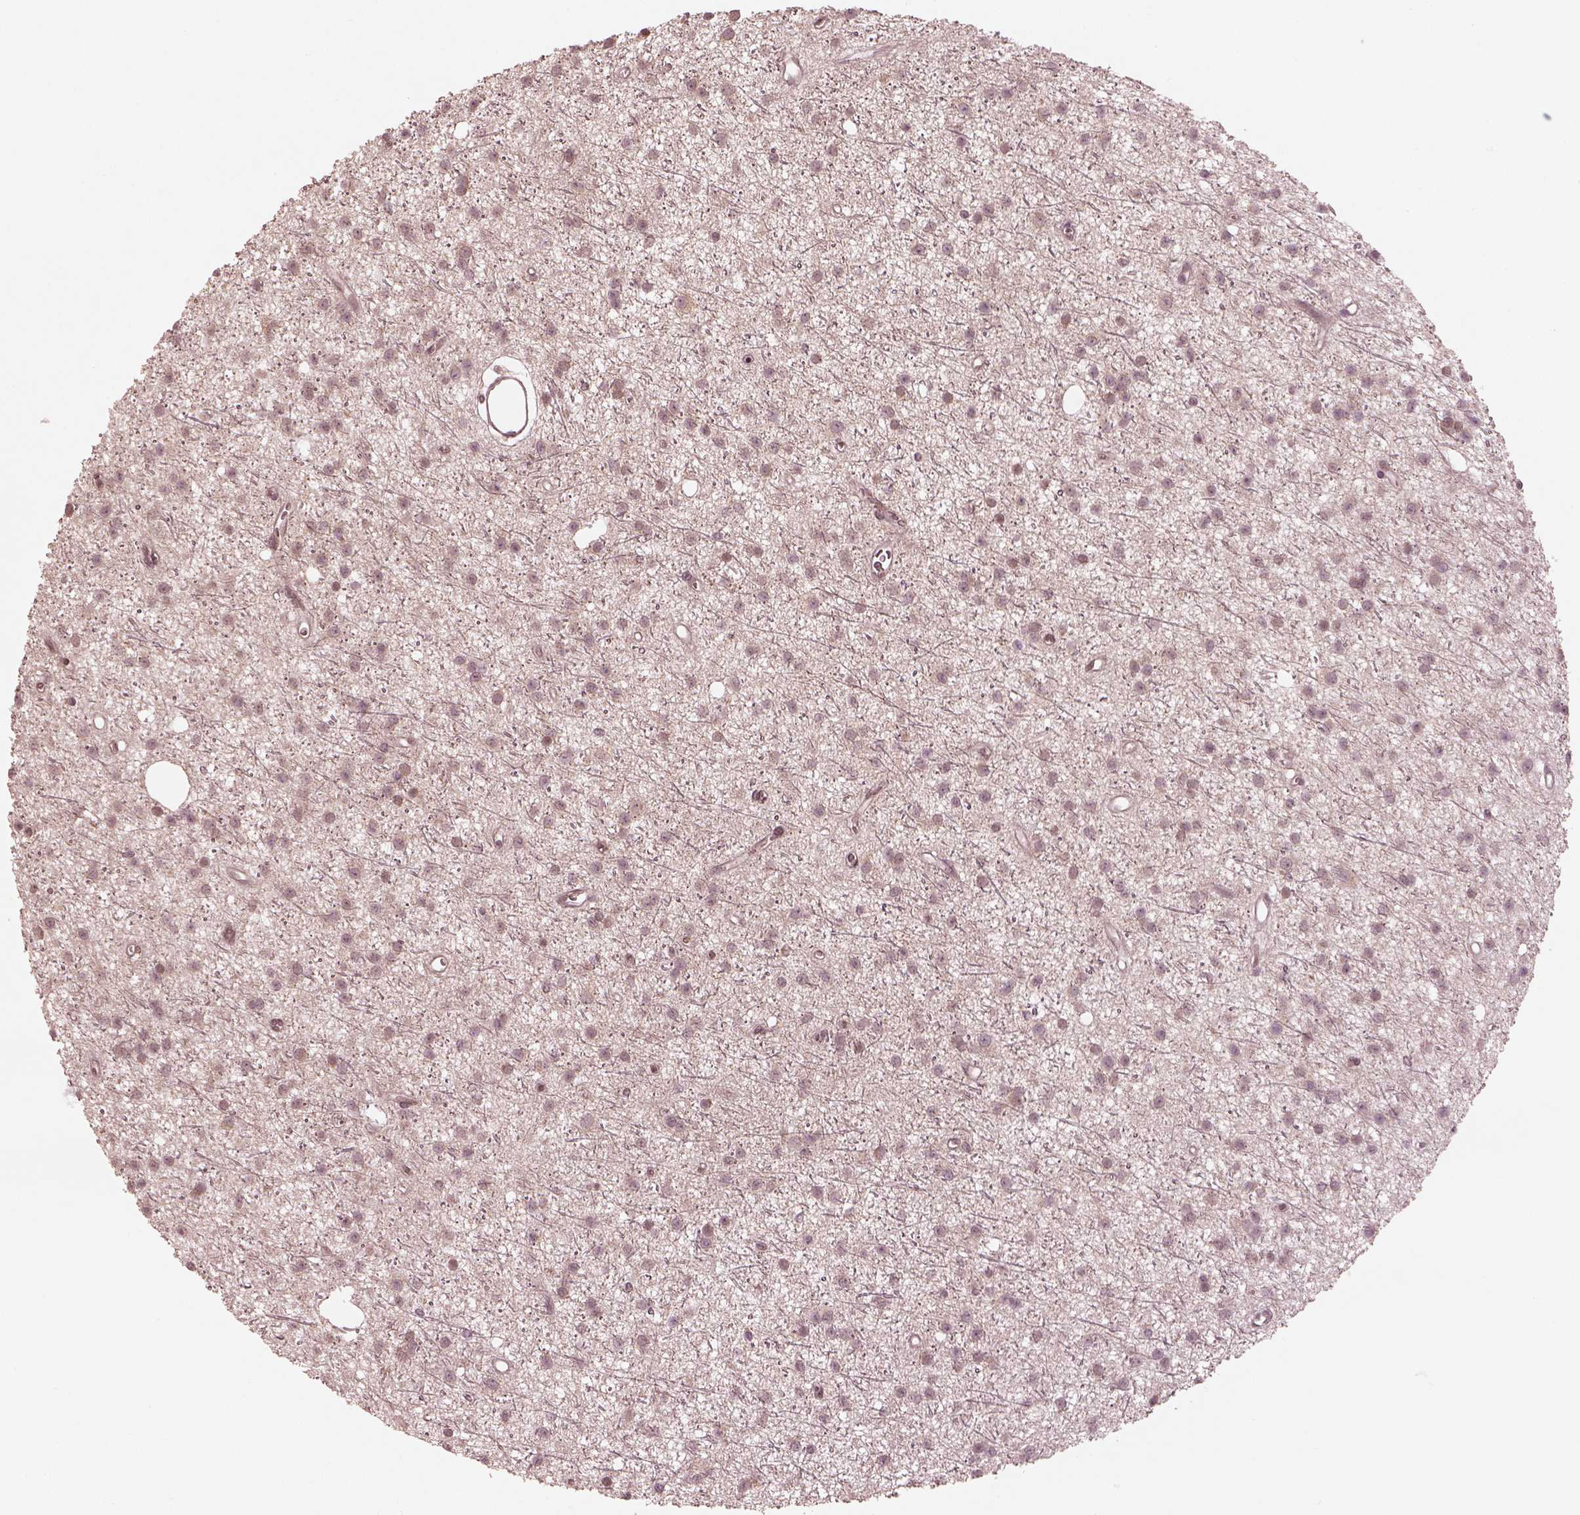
{"staining": {"intensity": "weak", "quantity": "25%-75%", "location": "cytoplasmic/membranous"}, "tissue": "glioma", "cell_type": "Tumor cells", "image_type": "cancer", "snomed": [{"axis": "morphology", "description": "Glioma, malignant, Low grade"}, {"axis": "topography", "description": "Brain"}], "caption": "Immunohistochemistry photomicrograph of human glioma stained for a protein (brown), which exhibits low levels of weak cytoplasmic/membranous expression in about 25%-75% of tumor cells.", "gene": "IQCB1", "patient": {"sex": "male", "age": 27}}